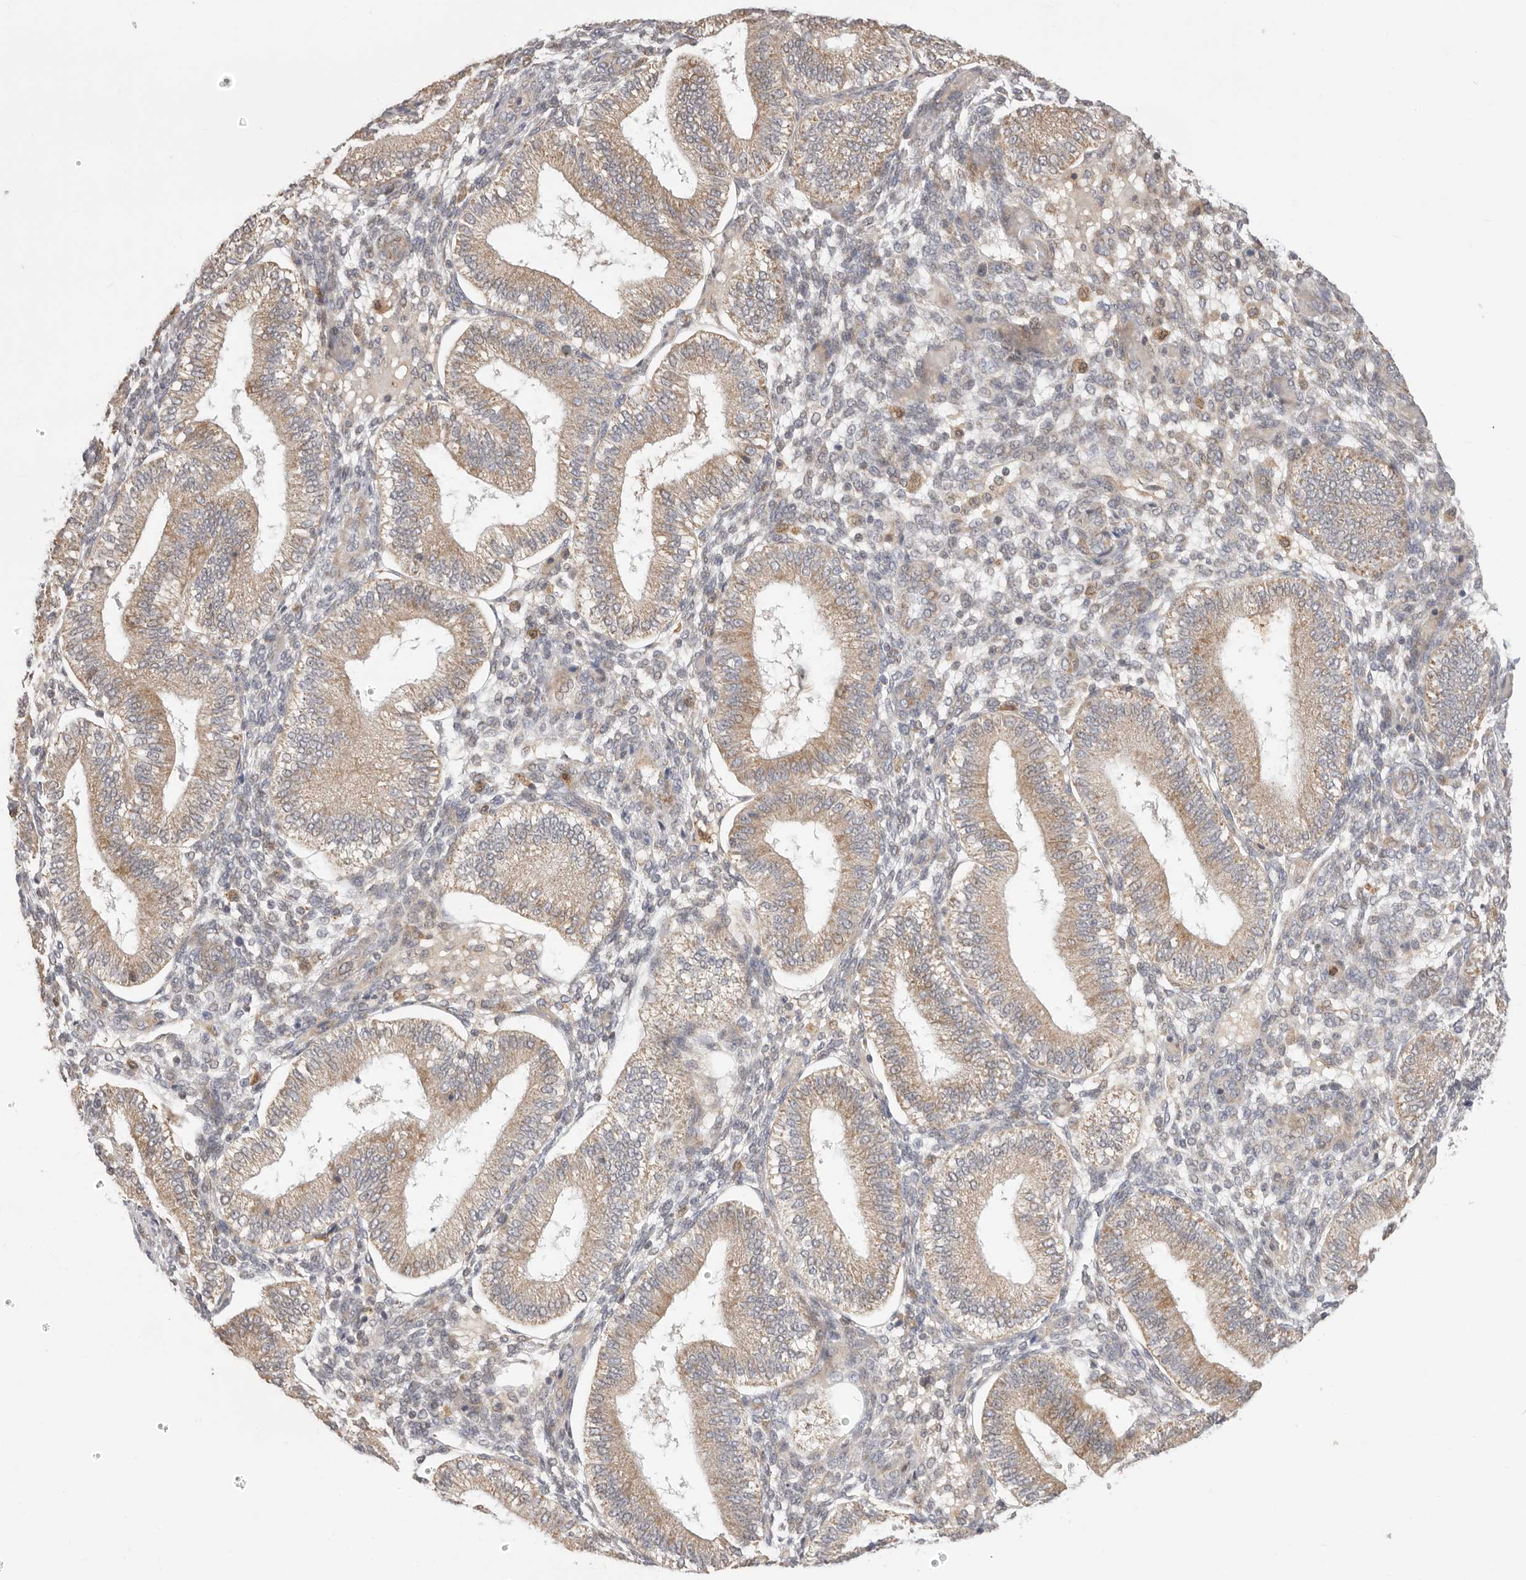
{"staining": {"intensity": "negative", "quantity": "none", "location": "none"}, "tissue": "endometrium", "cell_type": "Cells in endometrial stroma", "image_type": "normal", "snomed": [{"axis": "morphology", "description": "Normal tissue, NOS"}, {"axis": "topography", "description": "Endometrium"}], "caption": "The histopathology image displays no staining of cells in endometrial stroma in normal endometrium.", "gene": "USH1C", "patient": {"sex": "female", "age": 39}}